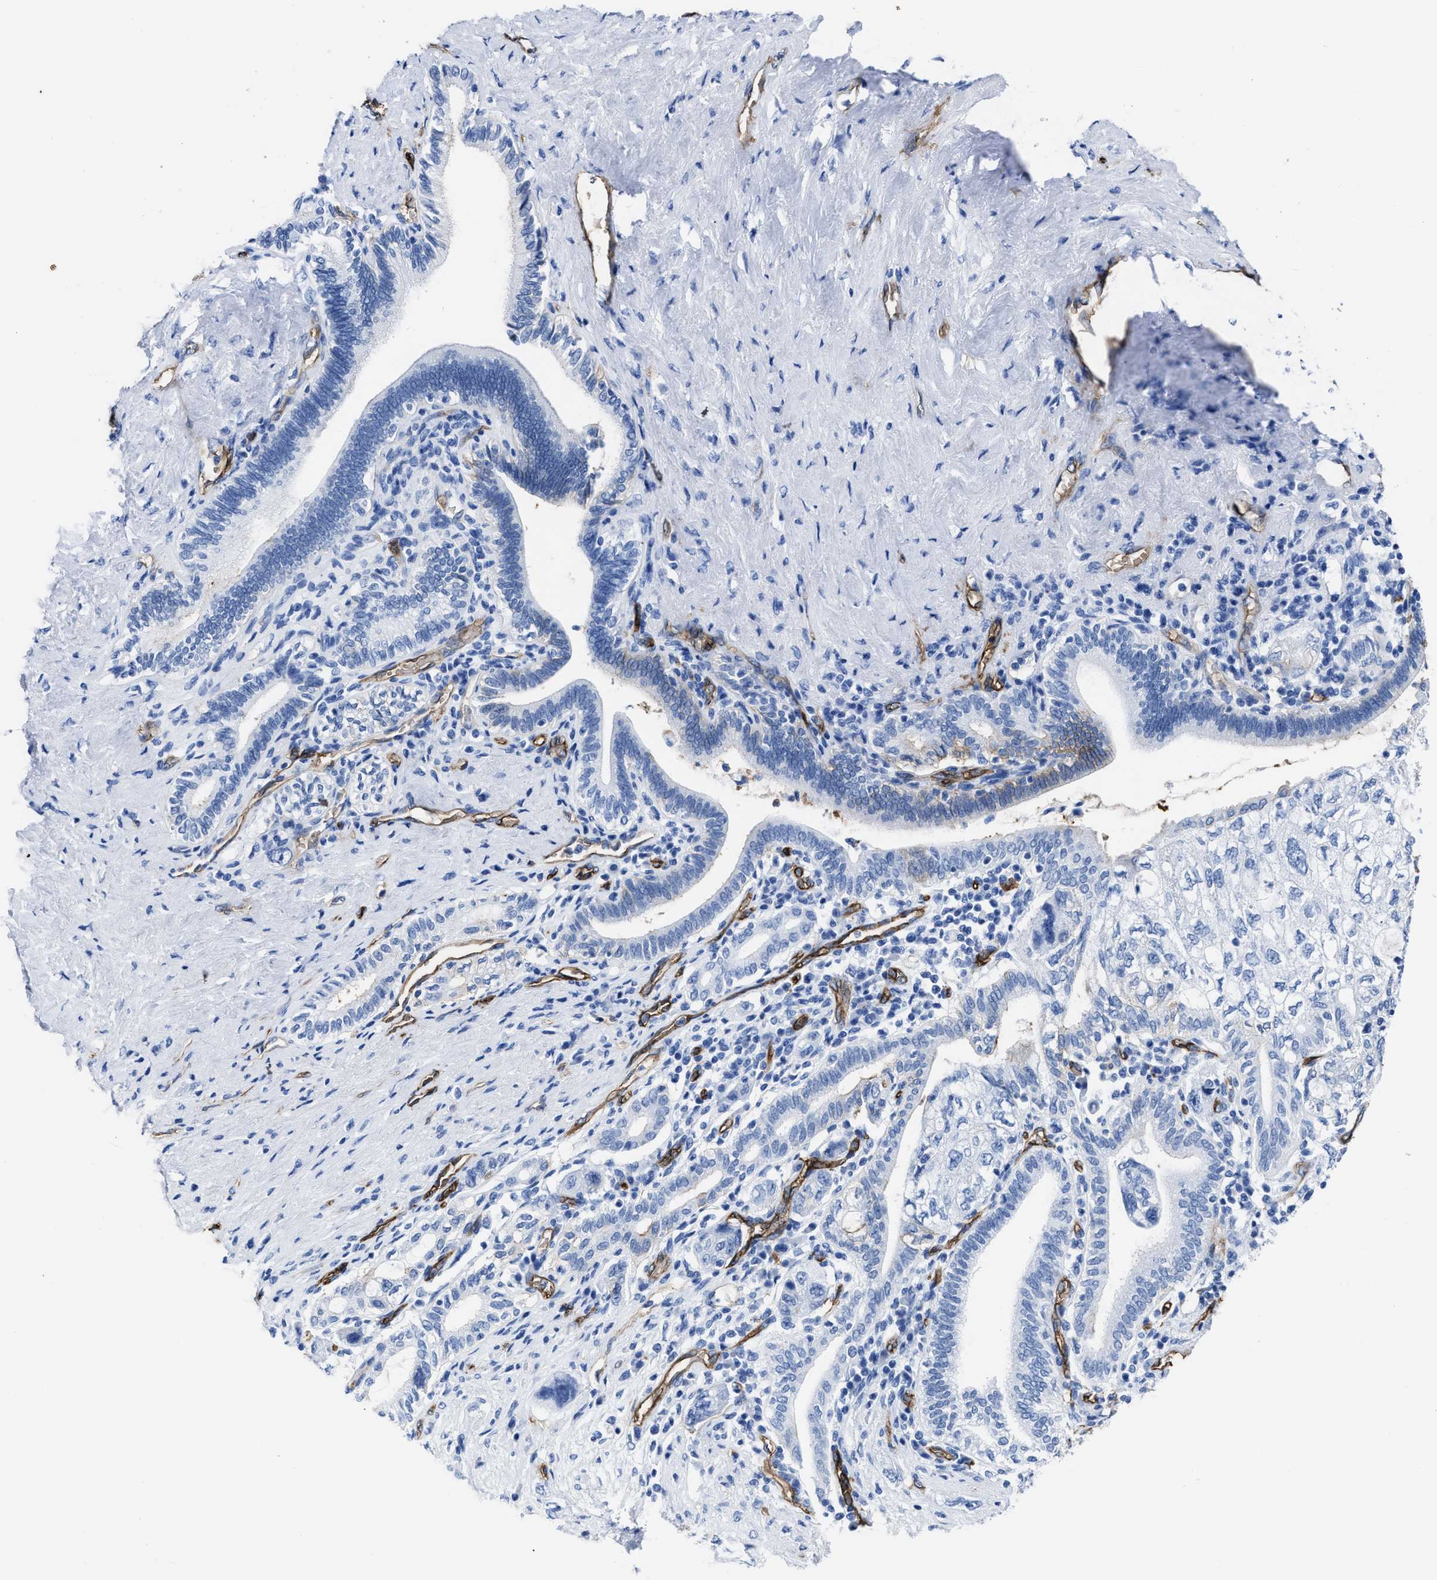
{"staining": {"intensity": "negative", "quantity": "none", "location": "none"}, "tissue": "pancreatic cancer", "cell_type": "Tumor cells", "image_type": "cancer", "snomed": [{"axis": "morphology", "description": "Adenocarcinoma, NOS"}, {"axis": "topography", "description": "Pancreas"}], "caption": "DAB (3,3'-diaminobenzidine) immunohistochemical staining of pancreatic cancer exhibits no significant expression in tumor cells. Brightfield microscopy of immunohistochemistry stained with DAB (brown) and hematoxylin (blue), captured at high magnification.", "gene": "AQP1", "patient": {"sex": "female", "age": 73}}